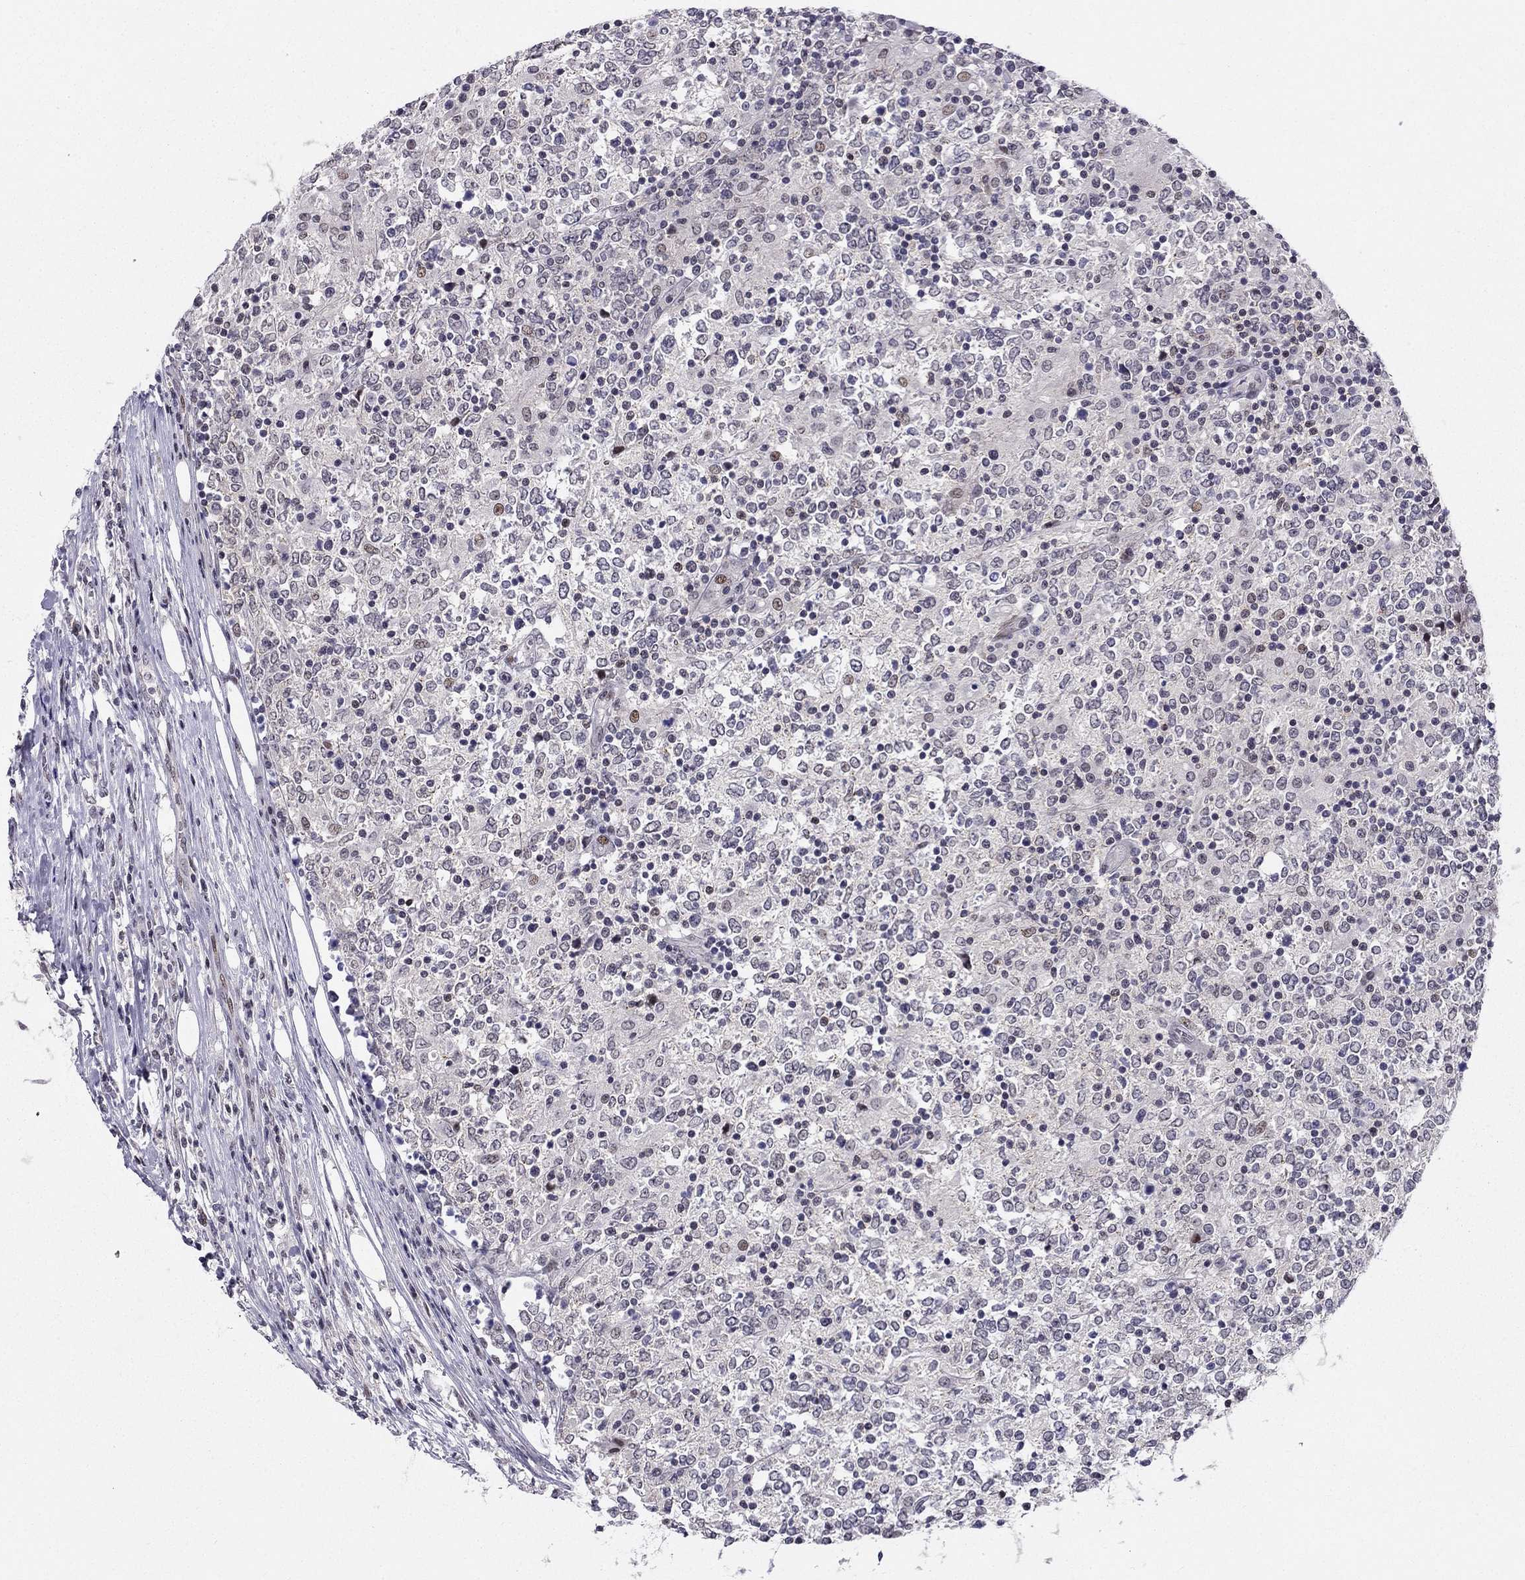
{"staining": {"intensity": "negative", "quantity": "none", "location": "none"}, "tissue": "lymphoma", "cell_type": "Tumor cells", "image_type": "cancer", "snomed": [{"axis": "morphology", "description": "Malignant lymphoma, non-Hodgkin's type, High grade"}, {"axis": "topography", "description": "Lymph node"}], "caption": "DAB immunohistochemical staining of high-grade malignant lymphoma, non-Hodgkin's type demonstrates no significant positivity in tumor cells. Brightfield microscopy of immunohistochemistry (IHC) stained with DAB (3,3'-diaminobenzidine) (brown) and hematoxylin (blue), captured at high magnification.", "gene": "RPRD2", "patient": {"sex": "female", "age": 84}}